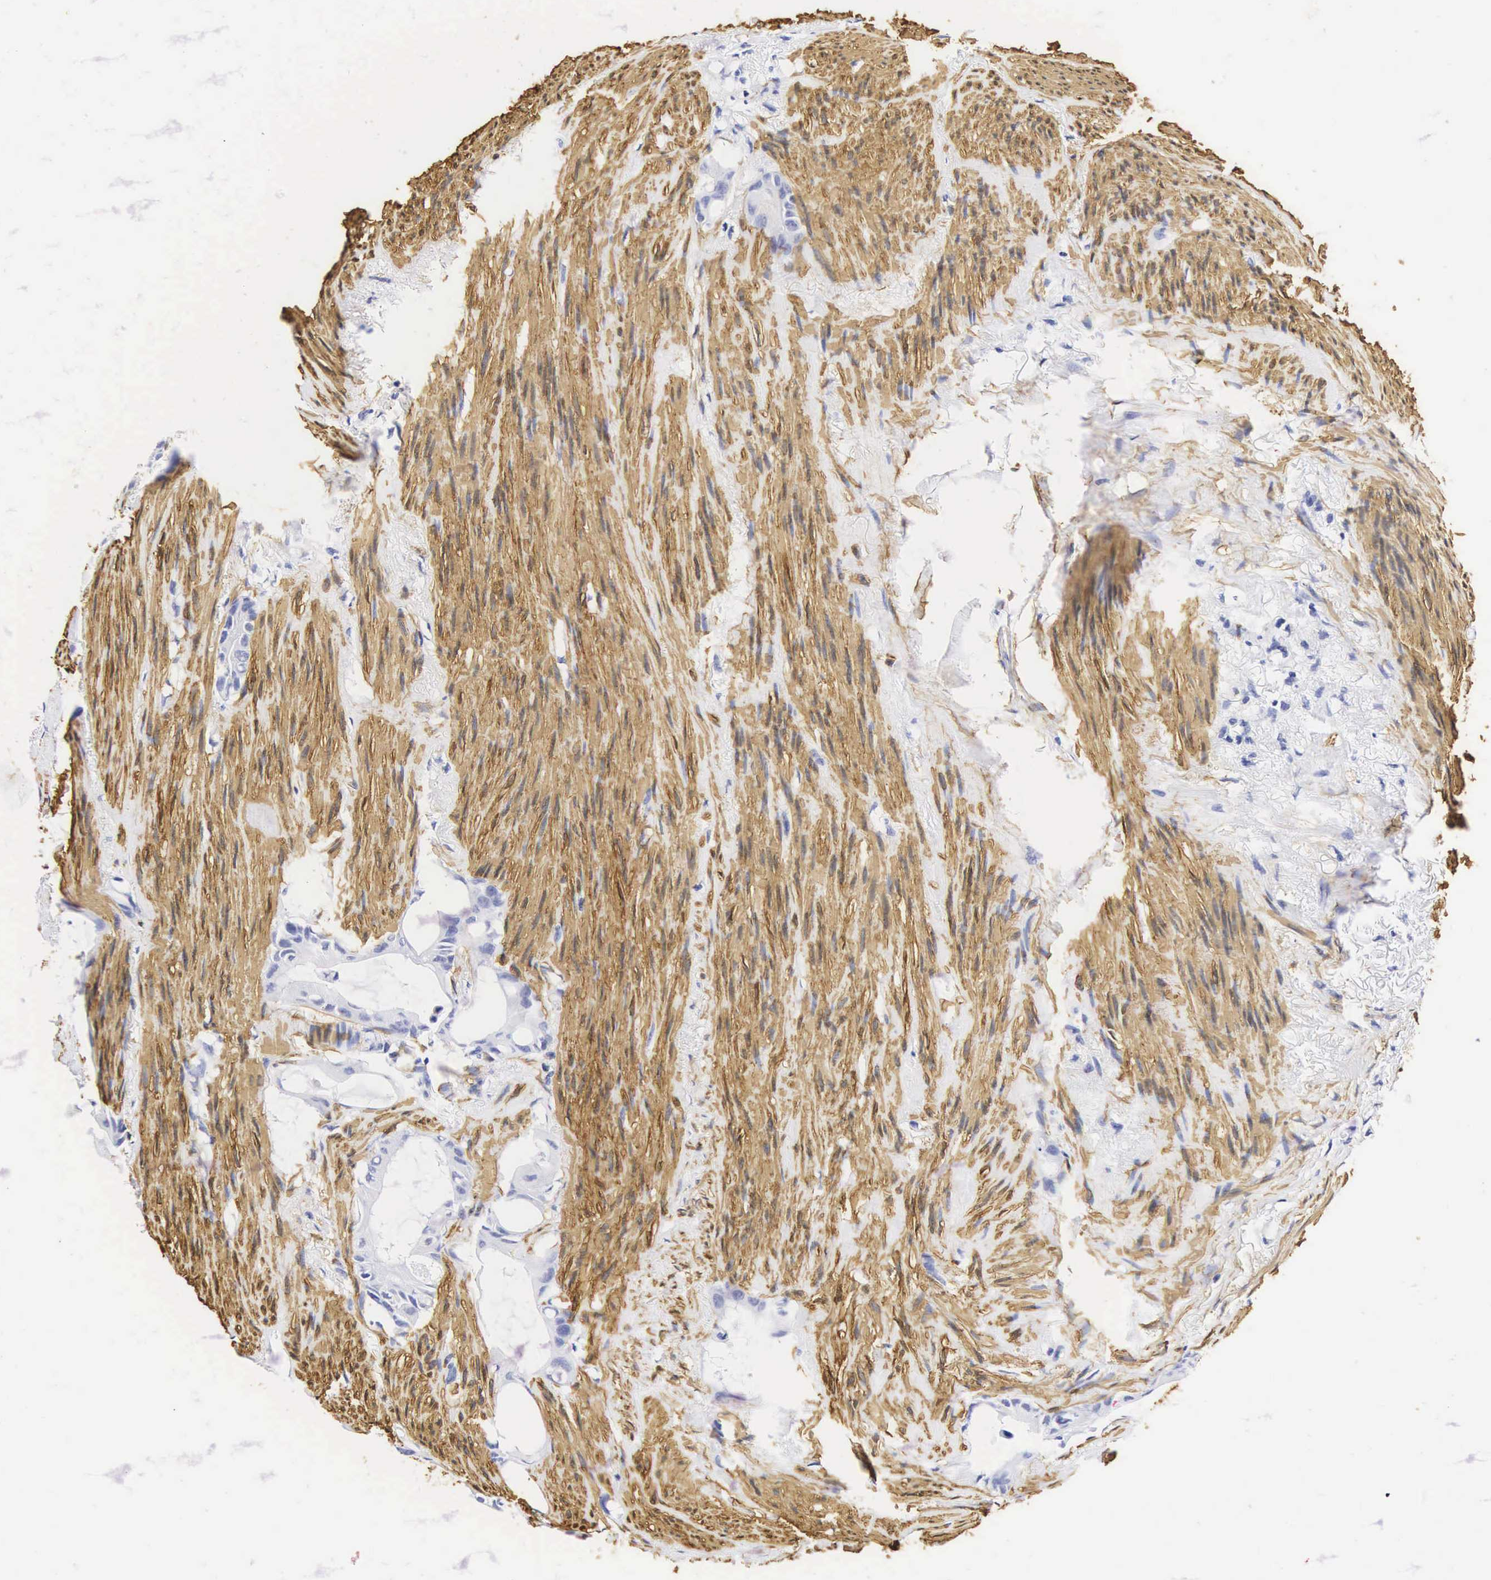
{"staining": {"intensity": "negative", "quantity": "none", "location": "none"}, "tissue": "colorectal cancer", "cell_type": "Tumor cells", "image_type": "cancer", "snomed": [{"axis": "morphology", "description": "Adenocarcinoma, NOS"}, {"axis": "topography", "description": "Colon"}], "caption": "DAB (3,3'-diaminobenzidine) immunohistochemical staining of human colorectal cancer demonstrates no significant expression in tumor cells.", "gene": "CNN1", "patient": {"sex": "male", "age": 70}}